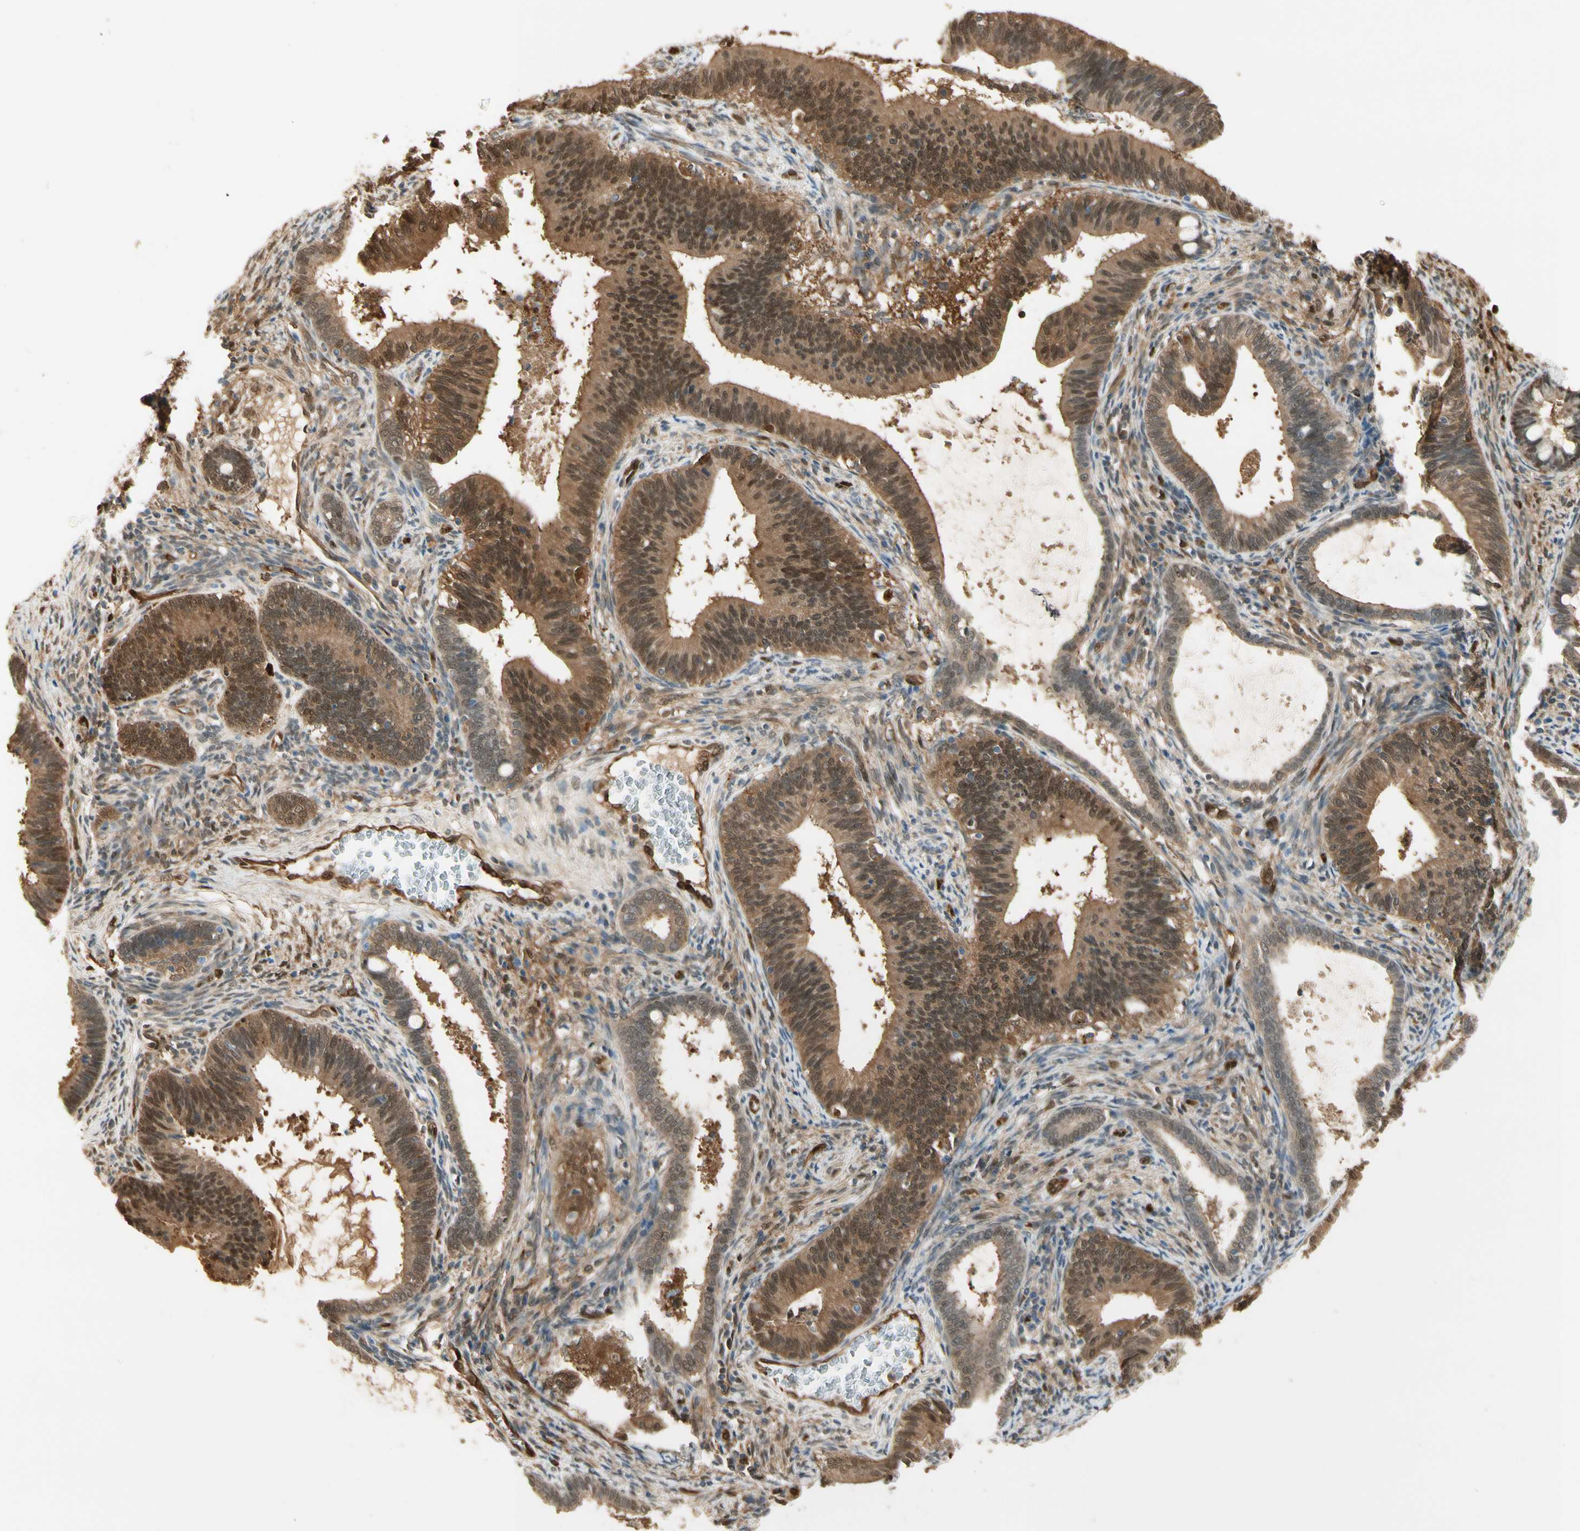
{"staining": {"intensity": "strong", "quantity": ">75%", "location": "cytoplasmic/membranous,nuclear"}, "tissue": "cervical cancer", "cell_type": "Tumor cells", "image_type": "cancer", "snomed": [{"axis": "morphology", "description": "Adenocarcinoma, NOS"}, {"axis": "topography", "description": "Cervix"}], "caption": "An image of cervical cancer (adenocarcinoma) stained for a protein demonstrates strong cytoplasmic/membranous and nuclear brown staining in tumor cells.", "gene": "SERPINB6", "patient": {"sex": "female", "age": 44}}